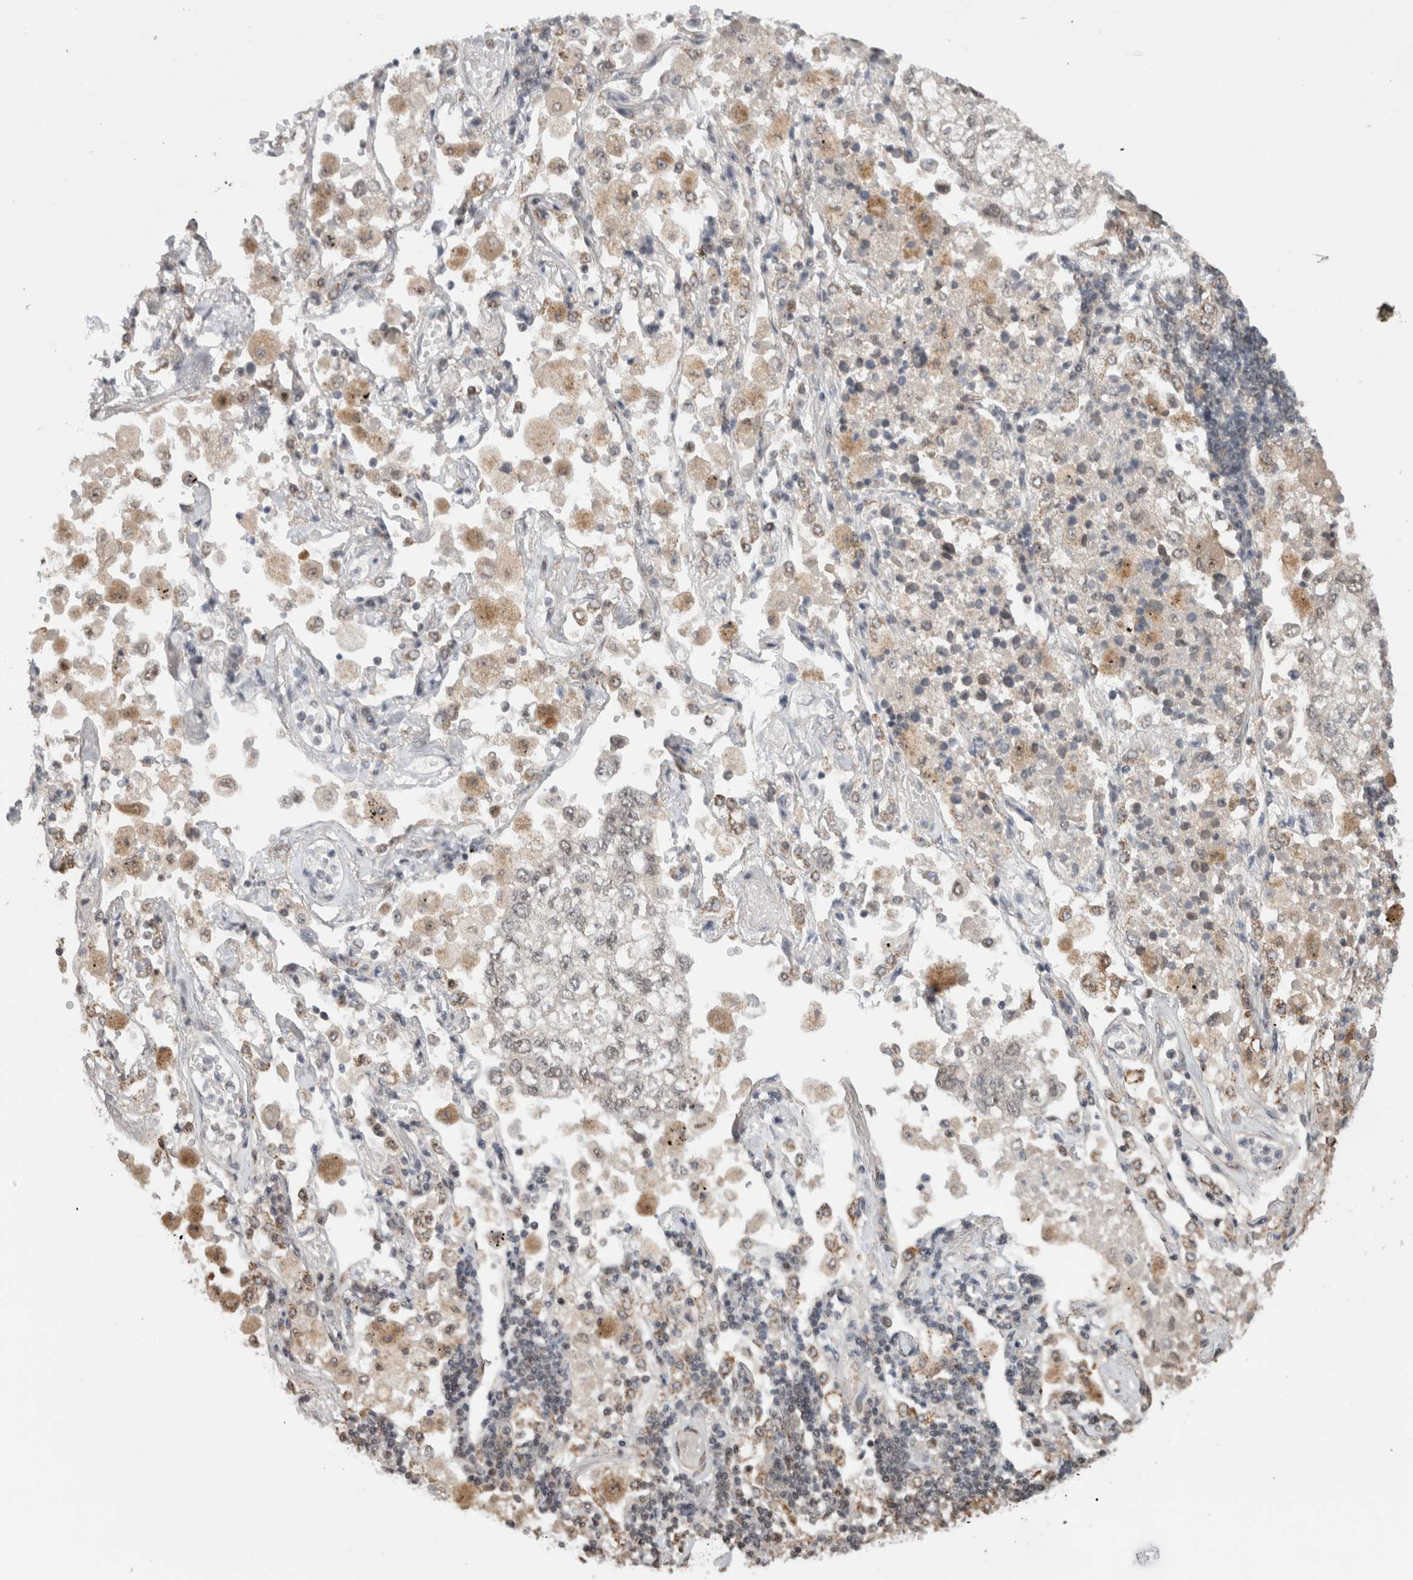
{"staining": {"intensity": "weak", "quantity": "<25%", "location": "nuclear"}, "tissue": "lung cancer", "cell_type": "Tumor cells", "image_type": "cancer", "snomed": [{"axis": "morphology", "description": "Adenocarcinoma, NOS"}, {"axis": "topography", "description": "Lung"}], "caption": "Immunohistochemistry (IHC) micrograph of human adenocarcinoma (lung) stained for a protein (brown), which demonstrates no expression in tumor cells.", "gene": "MPHOSPH6", "patient": {"sex": "male", "age": 63}}